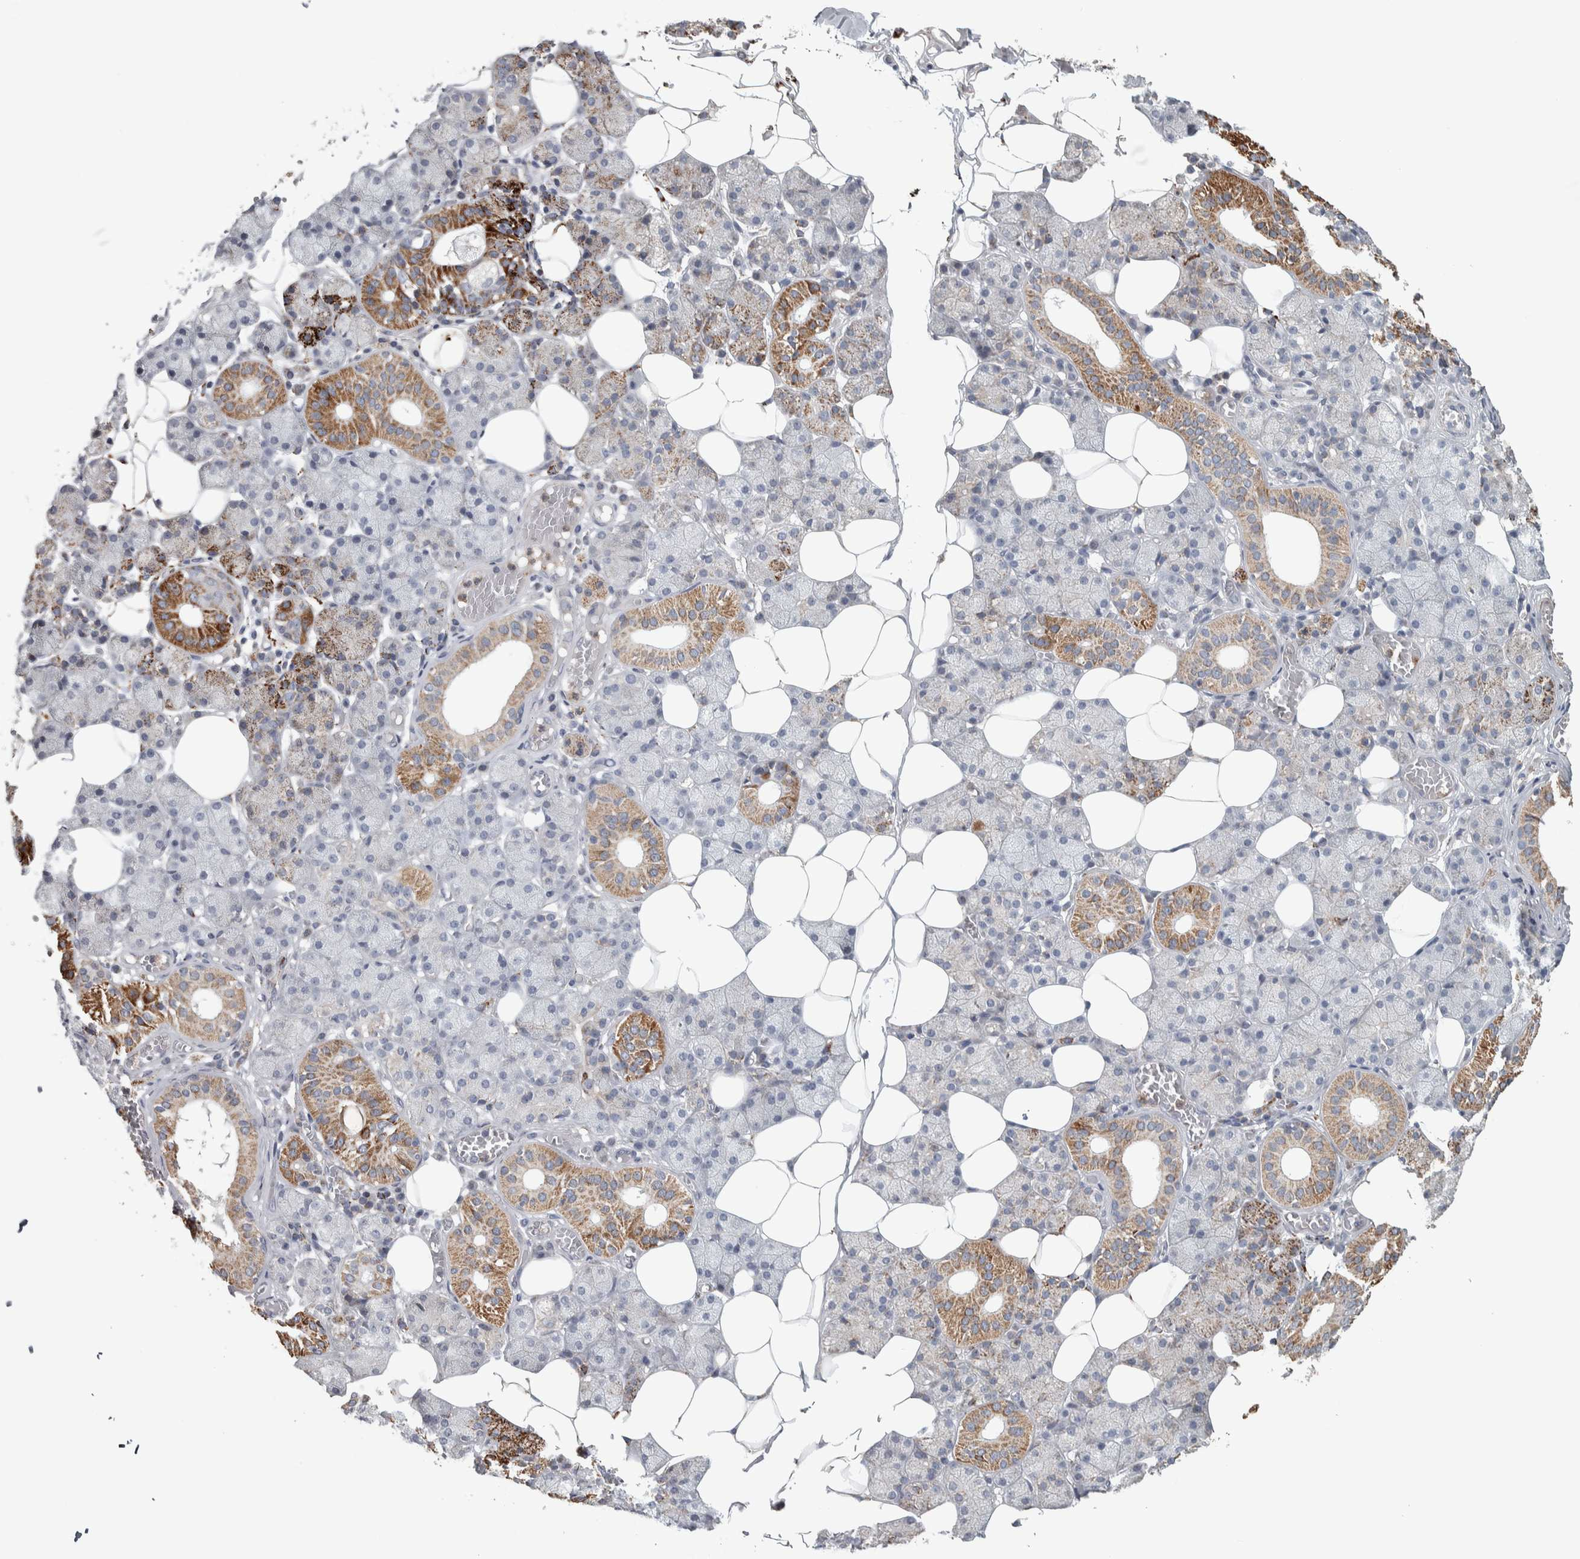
{"staining": {"intensity": "strong", "quantity": "<25%", "location": "cytoplasmic/membranous"}, "tissue": "salivary gland", "cell_type": "Glandular cells", "image_type": "normal", "snomed": [{"axis": "morphology", "description": "Normal tissue, NOS"}, {"axis": "topography", "description": "Salivary gland"}], "caption": "Immunohistochemical staining of normal salivary gland demonstrates strong cytoplasmic/membranous protein positivity in approximately <25% of glandular cells.", "gene": "FAM78A", "patient": {"sex": "female", "age": 33}}